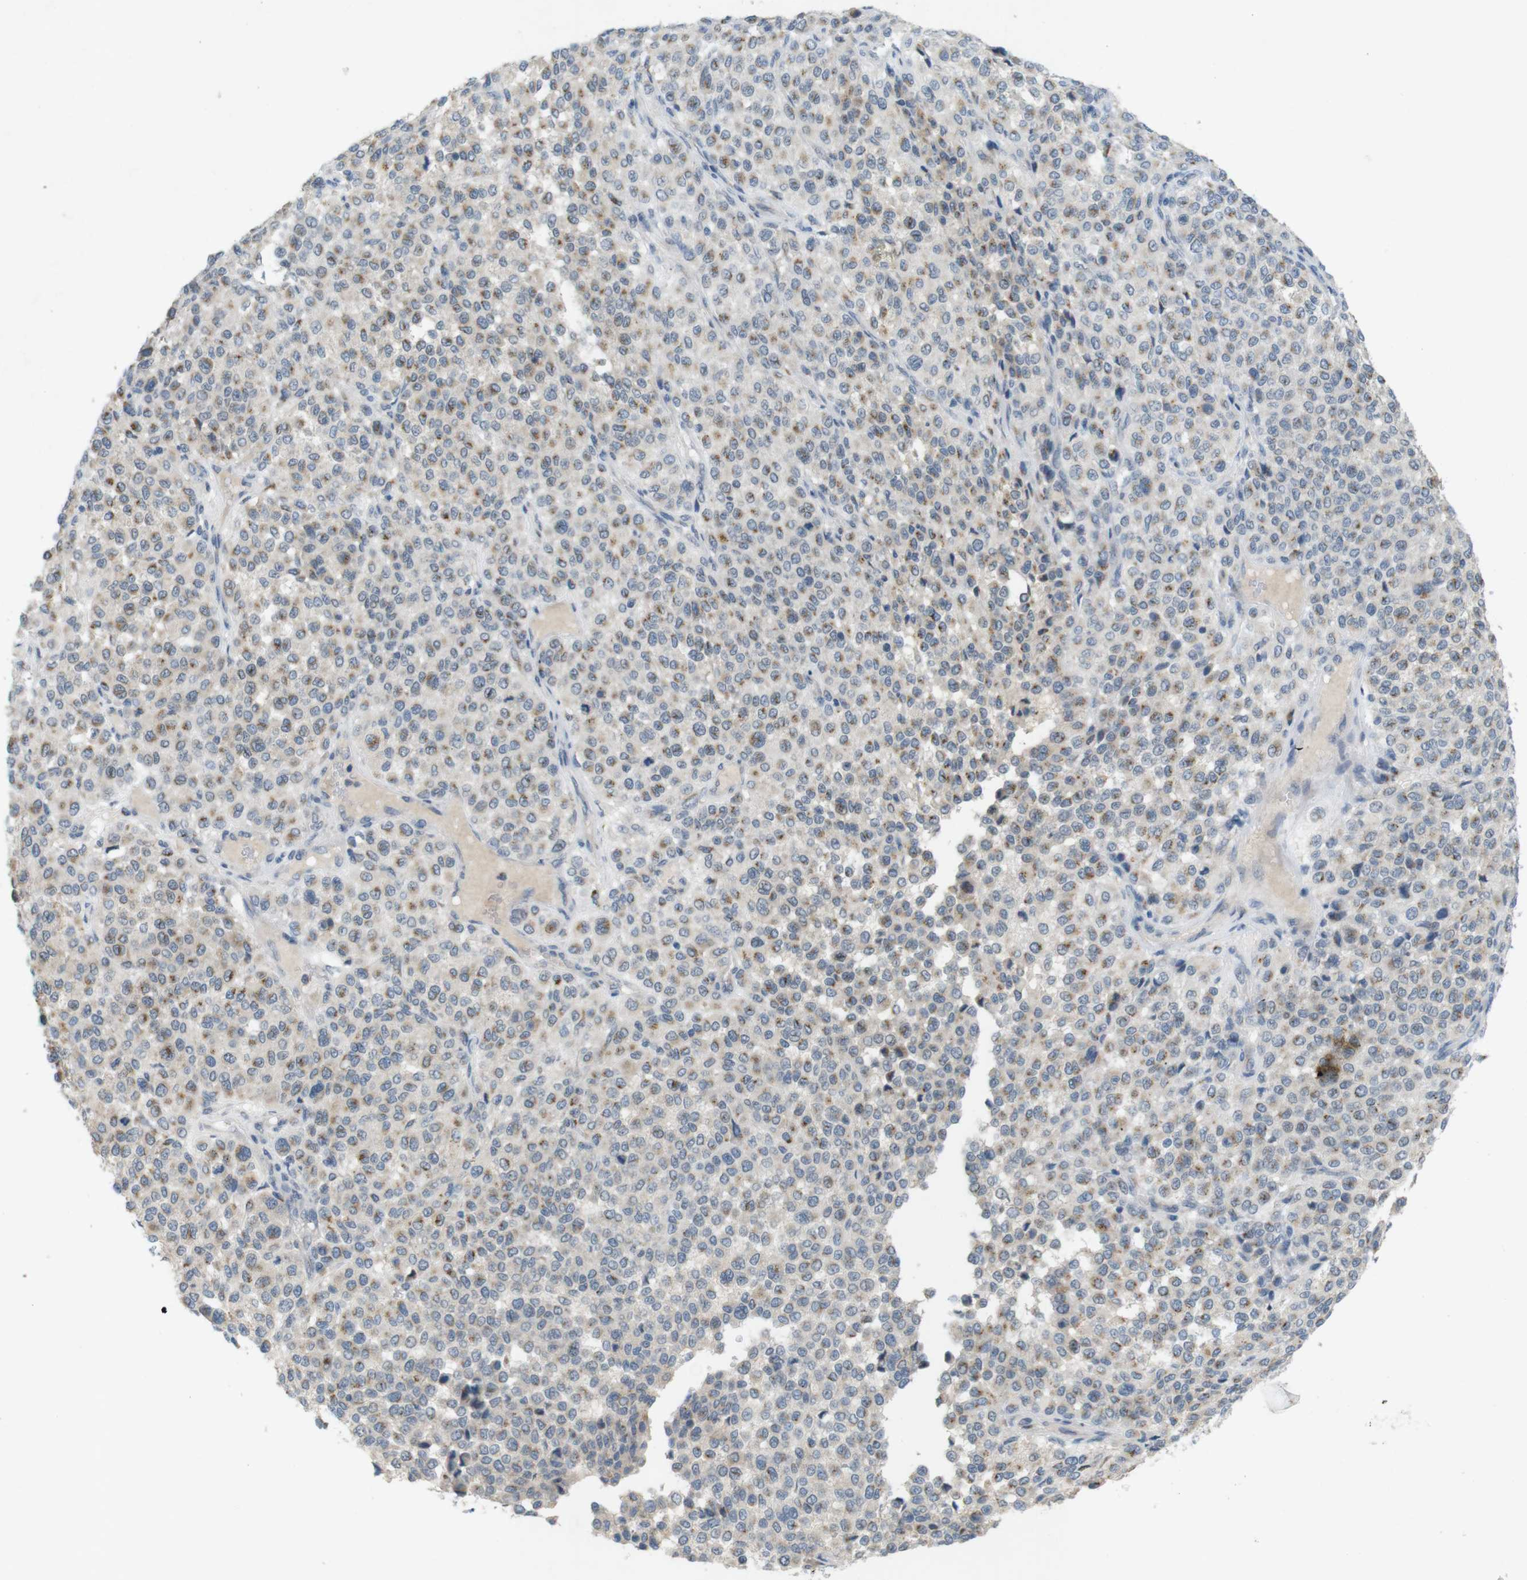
{"staining": {"intensity": "weak", "quantity": "25%-75%", "location": "cytoplasmic/membranous"}, "tissue": "melanoma", "cell_type": "Tumor cells", "image_type": "cancer", "snomed": [{"axis": "morphology", "description": "Malignant melanoma, Metastatic site"}, {"axis": "topography", "description": "Pancreas"}], "caption": "Human malignant melanoma (metastatic site) stained with a brown dye reveals weak cytoplasmic/membranous positive staining in approximately 25%-75% of tumor cells.", "gene": "YIPF3", "patient": {"sex": "female", "age": 30}}